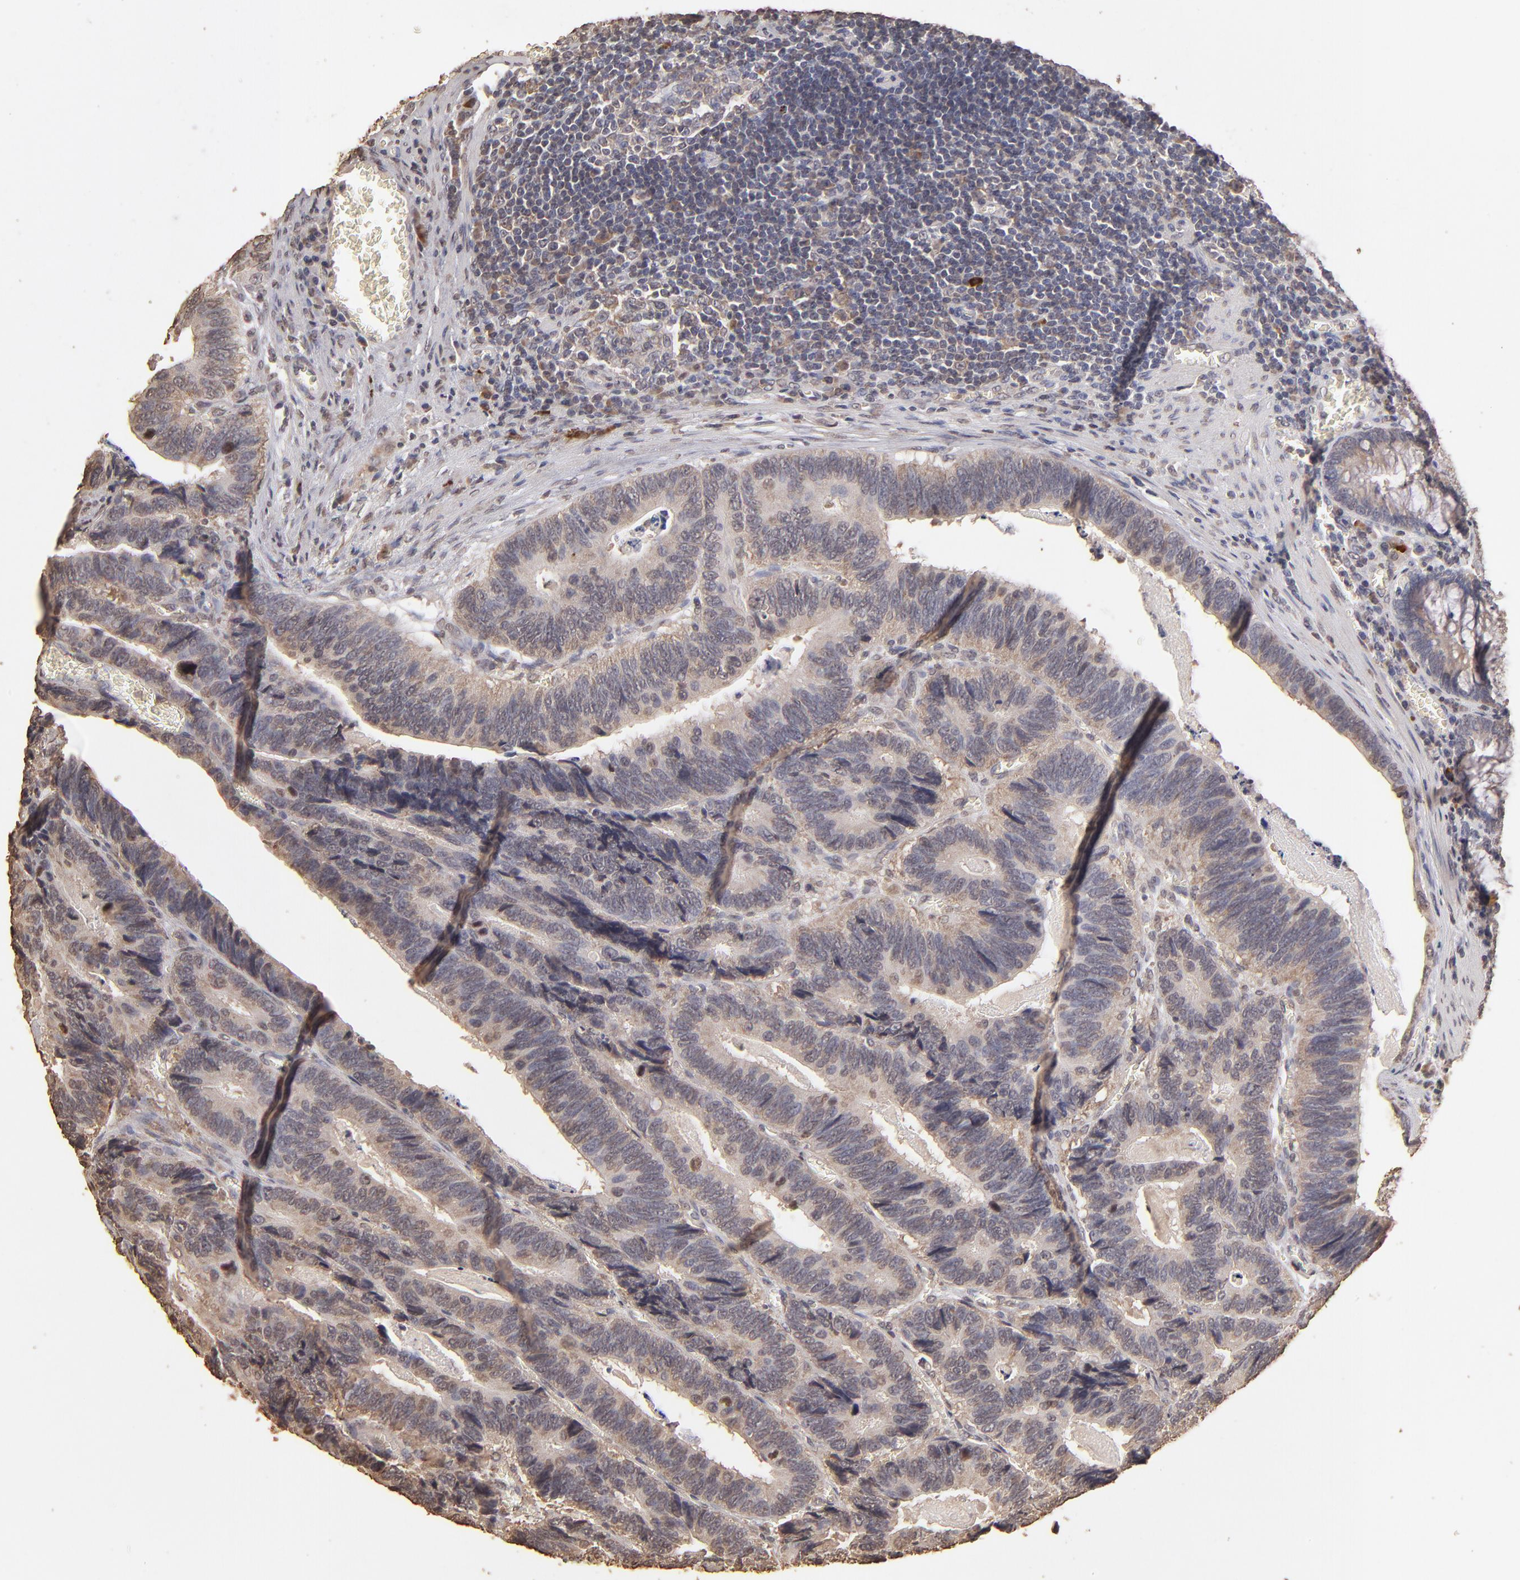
{"staining": {"intensity": "weak", "quantity": ">75%", "location": "cytoplasmic/membranous"}, "tissue": "colorectal cancer", "cell_type": "Tumor cells", "image_type": "cancer", "snomed": [{"axis": "morphology", "description": "Adenocarcinoma, NOS"}, {"axis": "topography", "description": "Colon"}], "caption": "Immunohistochemical staining of colorectal cancer (adenocarcinoma) demonstrates weak cytoplasmic/membranous protein staining in approximately >75% of tumor cells.", "gene": "OPHN1", "patient": {"sex": "male", "age": 72}}